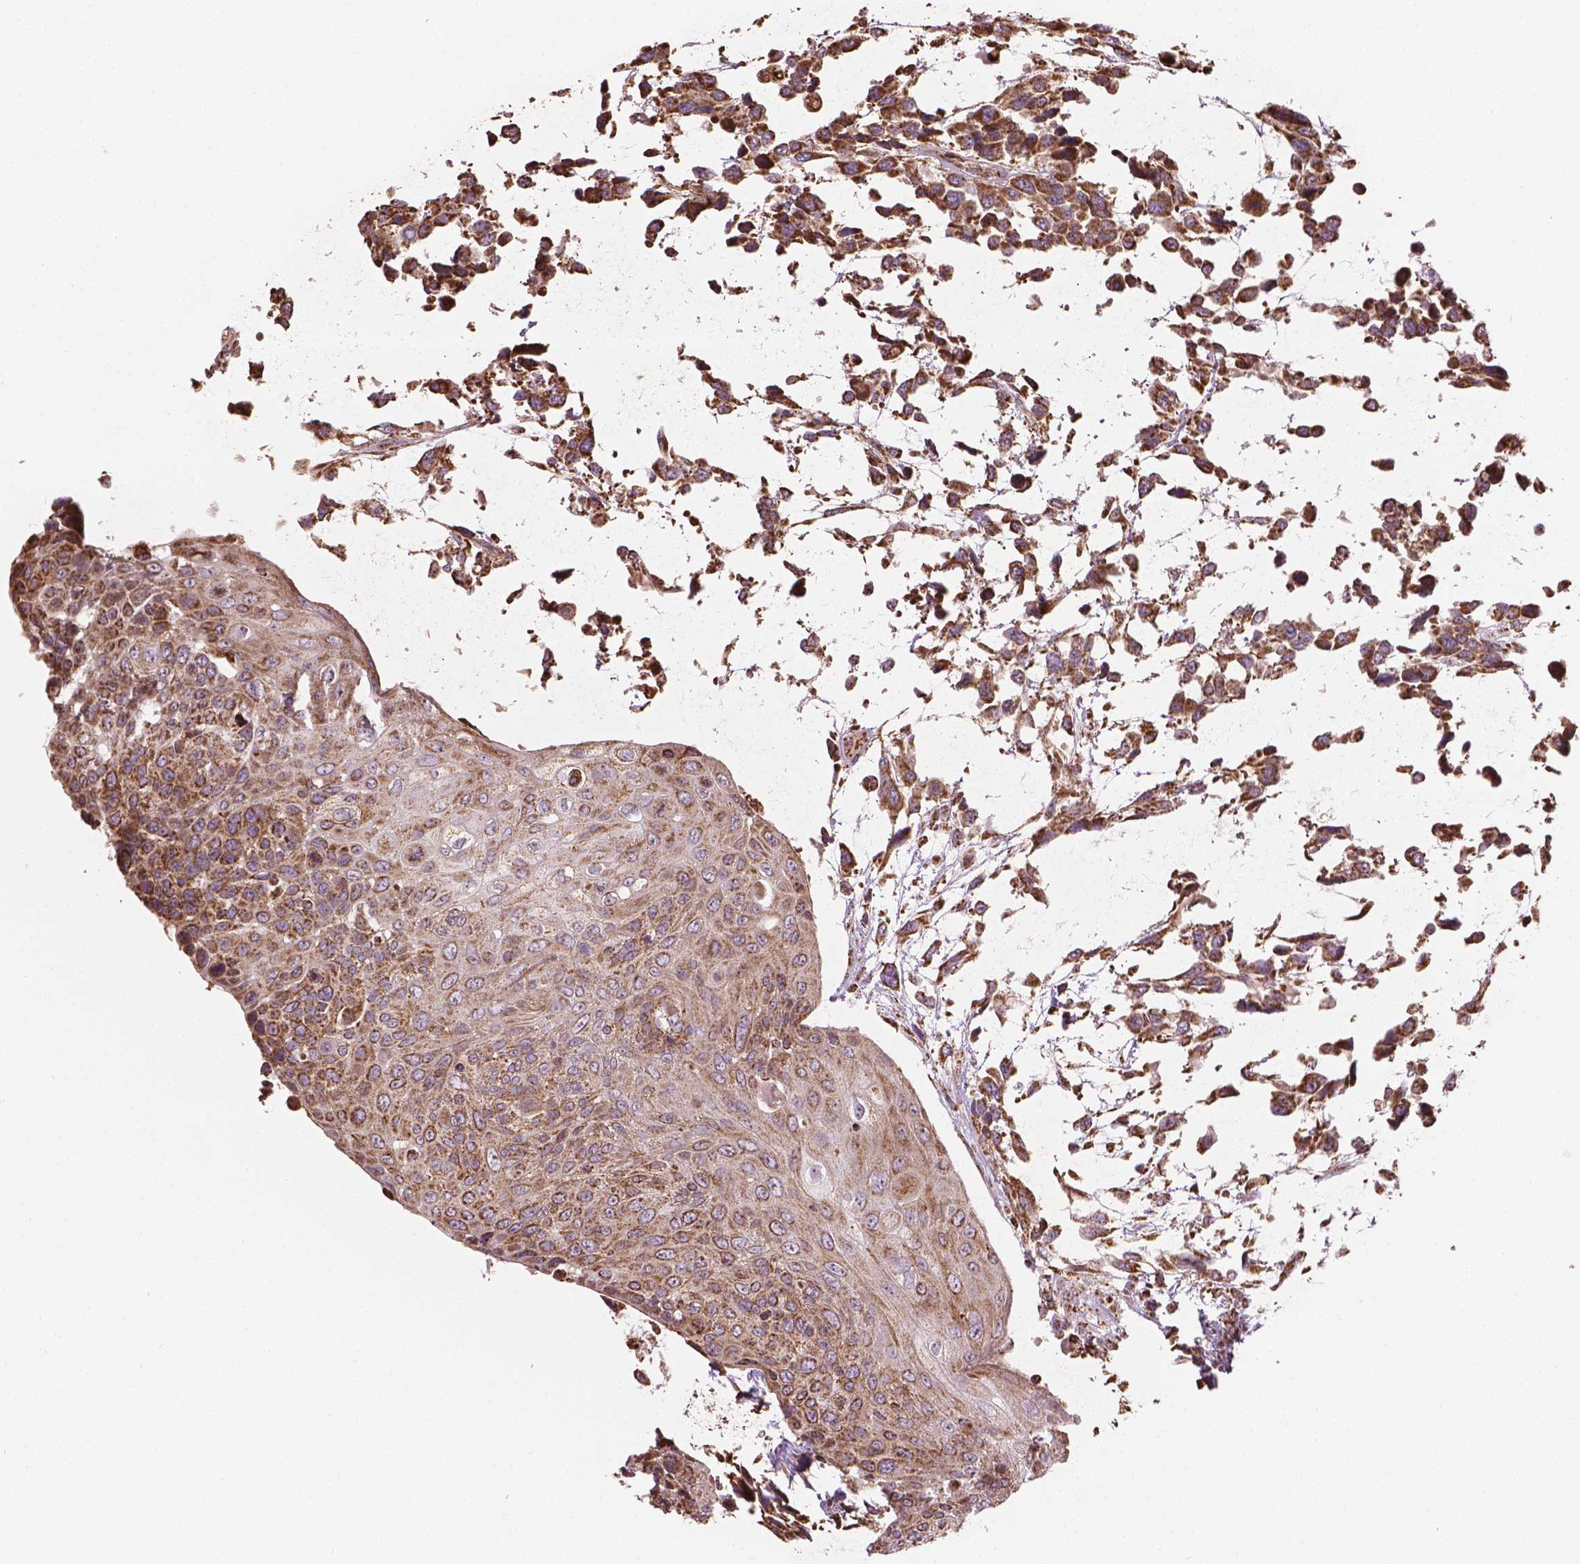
{"staining": {"intensity": "weak", "quantity": ">75%", "location": "cytoplasmic/membranous"}, "tissue": "urothelial cancer", "cell_type": "Tumor cells", "image_type": "cancer", "snomed": [{"axis": "morphology", "description": "Urothelial carcinoma, High grade"}, {"axis": "topography", "description": "Urinary bladder"}], "caption": "There is low levels of weak cytoplasmic/membranous positivity in tumor cells of high-grade urothelial carcinoma, as demonstrated by immunohistochemical staining (brown color).", "gene": "HS3ST3A1", "patient": {"sex": "female", "age": 70}}